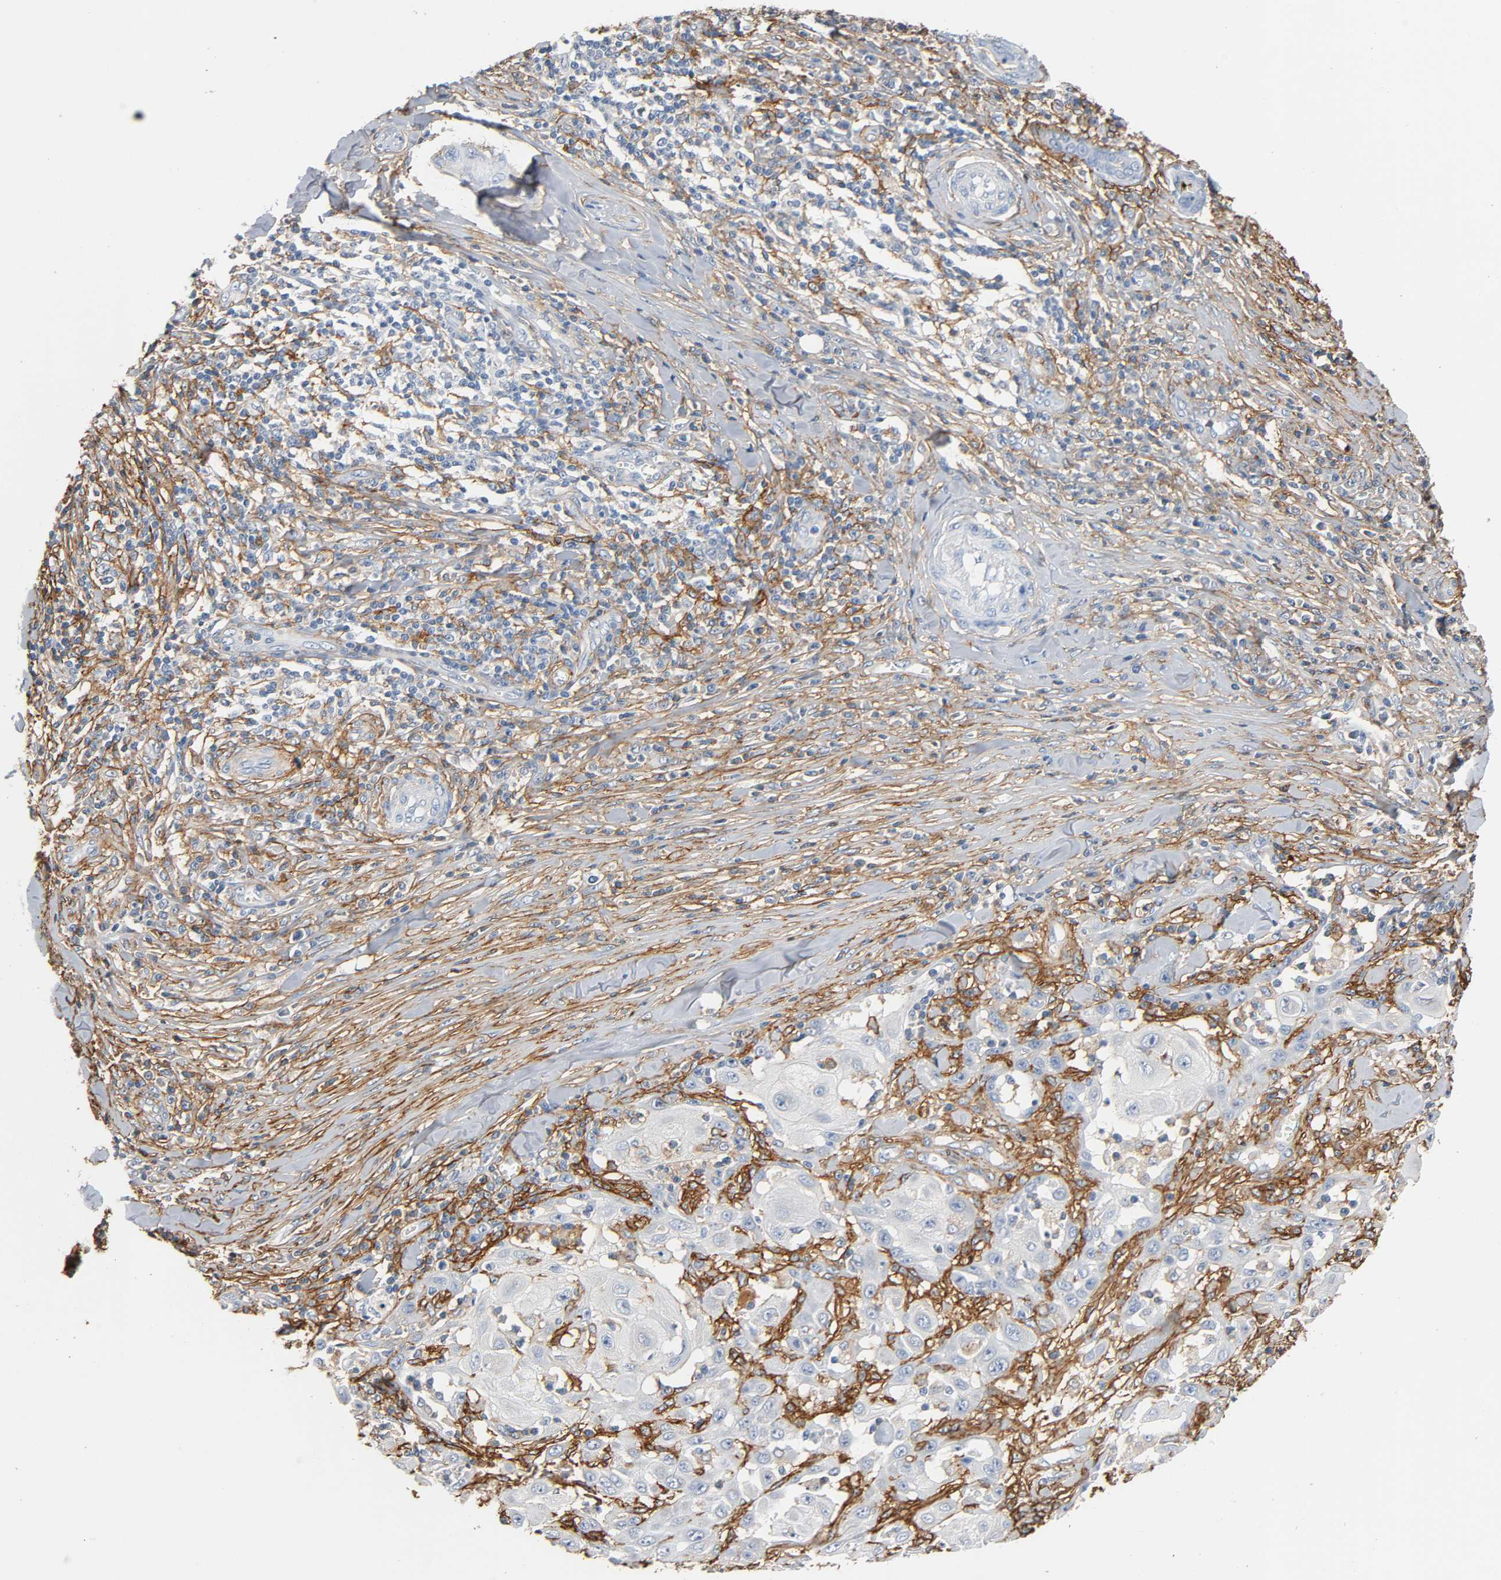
{"staining": {"intensity": "negative", "quantity": "none", "location": "none"}, "tissue": "skin cancer", "cell_type": "Tumor cells", "image_type": "cancer", "snomed": [{"axis": "morphology", "description": "Squamous cell carcinoma, NOS"}, {"axis": "topography", "description": "Skin"}], "caption": "Immunohistochemistry (IHC) of human skin squamous cell carcinoma shows no expression in tumor cells. Nuclei are stained in blue.", "gene": "ANPEP", "patient": {"sex": "male", "age": 24}}